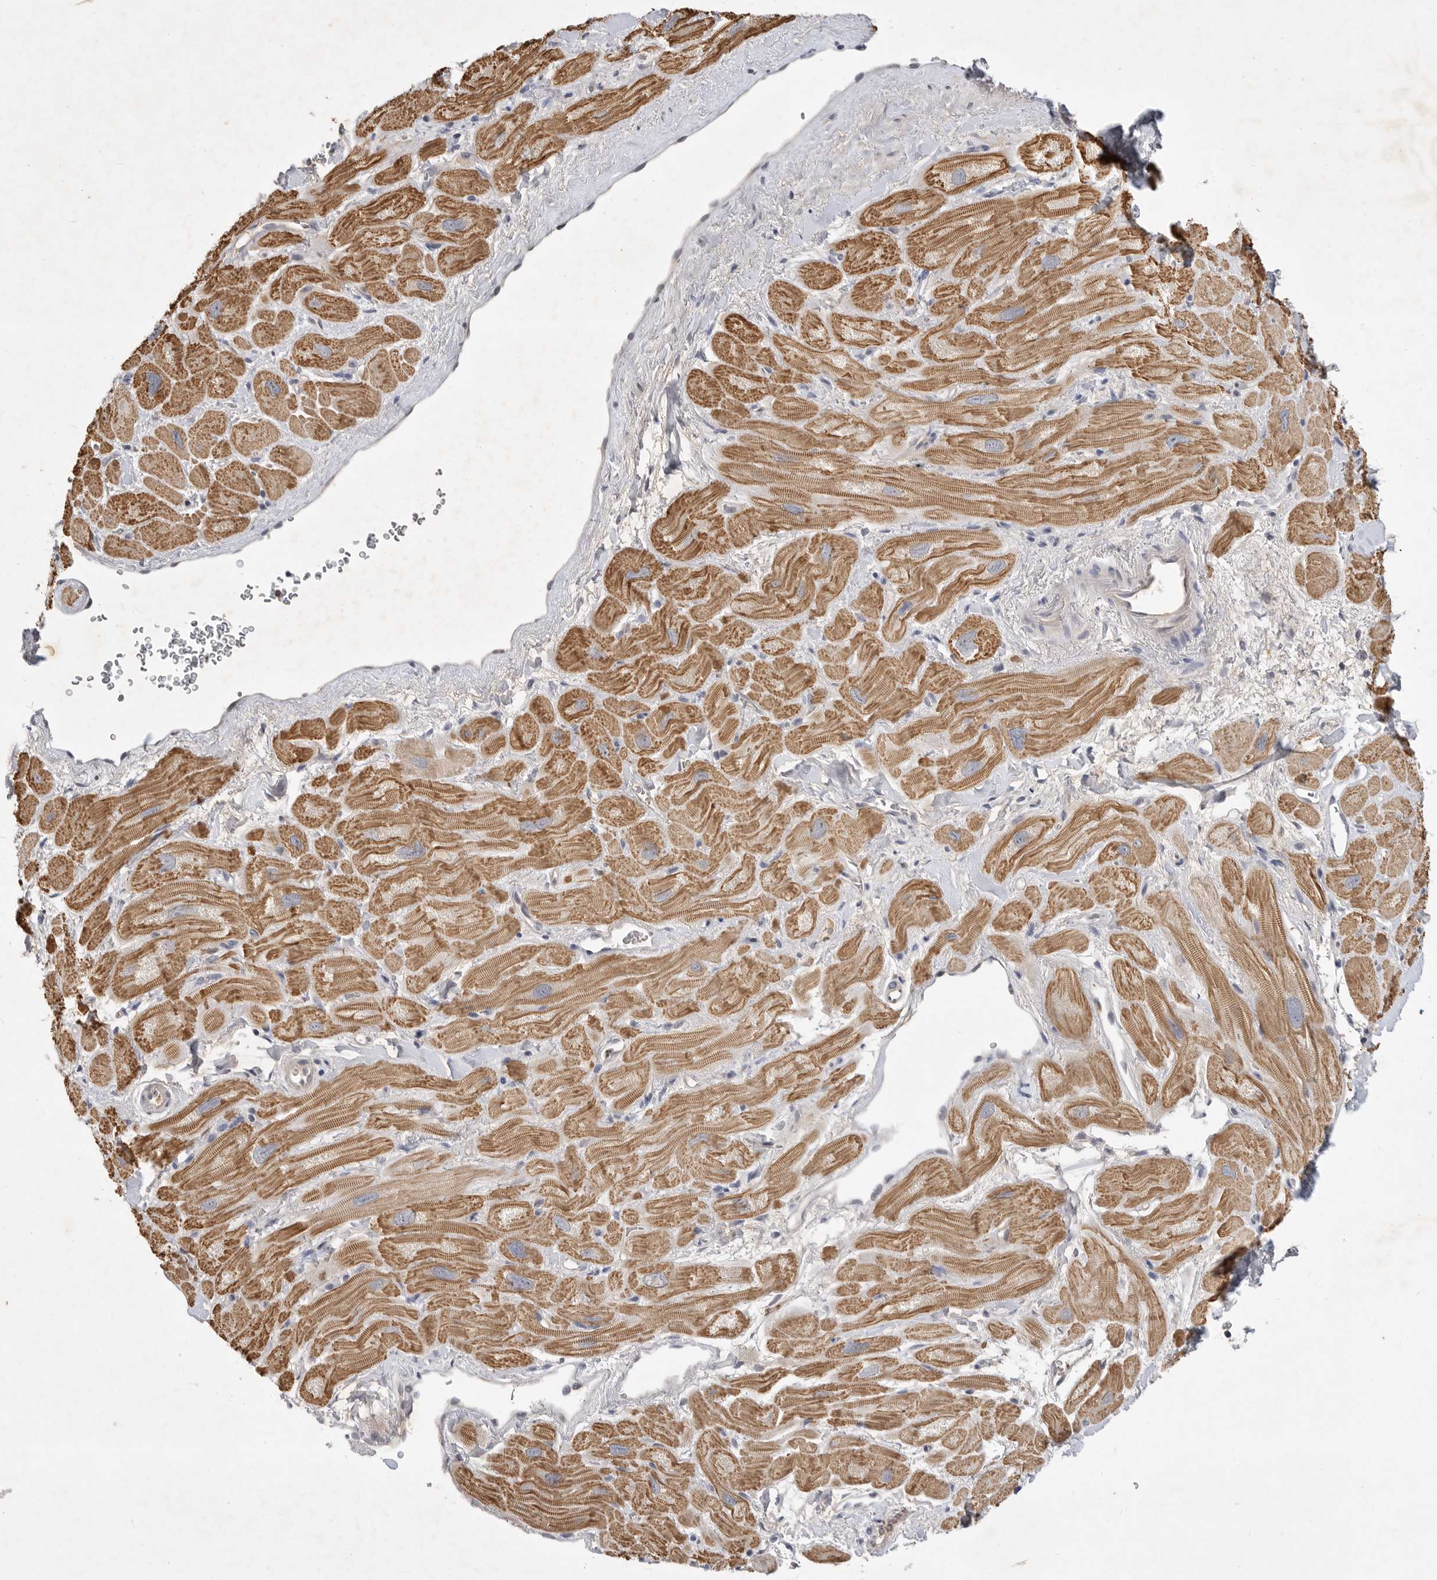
{"staining": {"intensity": "moderate", "quantity": "<25%", "location": "cytoplasmic/membranous"}, "tissue": "heart muscle", "cell_type": "Cardiomyocytes", "image_type": "normal", "snomed": [{"axis": "morphology", "description": "Normal tissue, NOS"}, {"axis": "topography", "description": "Heart"}], "caption": "Immunohistochemistry (IHC) image of unremarkable heart muscle: human heart muscle stained using immunohistochemistry demonstrates low levels of moderate protein expression localized specifically in the cytoplasmic/membranous of cardiomyocytes, appearing as a cytoplasmic/membranous brown color.", "gene": "ITGAD", "patient": {"sex": "male", "age": 49}}